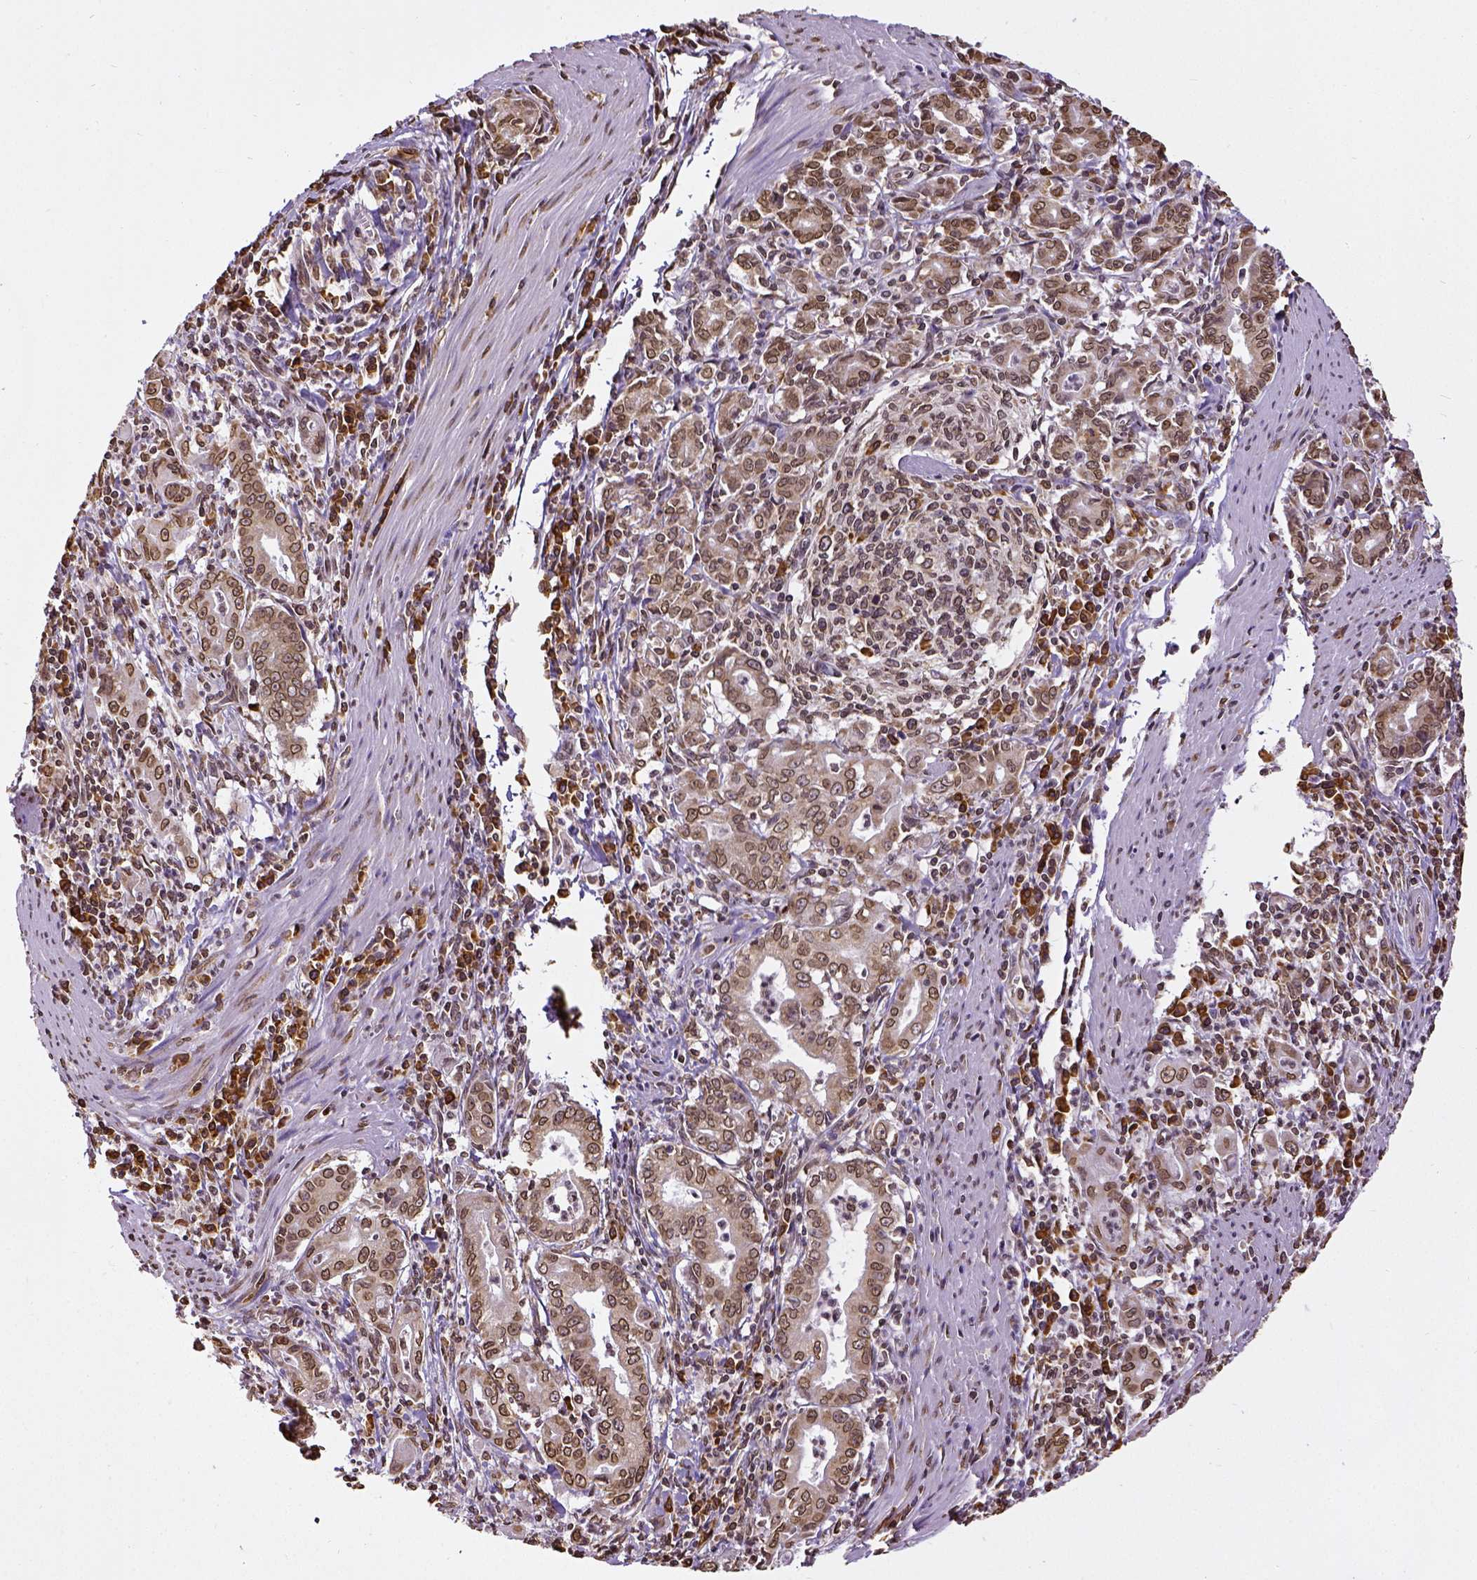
{"staining": {"intensity": "moderate", "quantity": ">75%", "location": "cytoplasmic/membranous,nuclear"}, "tissue": "stomach cancer", "cell_type": "Tumor cells", "image_type": "cancer", "snomed": [{"axis": "morphology", "description": "Adenocarcinoma, NOS"}, {"axis": "topography", "description": "Stomach, upper"}], "caption": "Protein staining reveals moderate cytoplasmic/membranous and nuclear staining in about >75% of tumor cells in stomach cancer. The staining was performed using DAB (3,3'-diaminobenzidine) to visualize the protein expression in brown, while the nuclei were stained in blue with hematoxylin (Magnification: 20x).", "gene": "MTDH", "patient": {"sex": "female", "age": 79}}